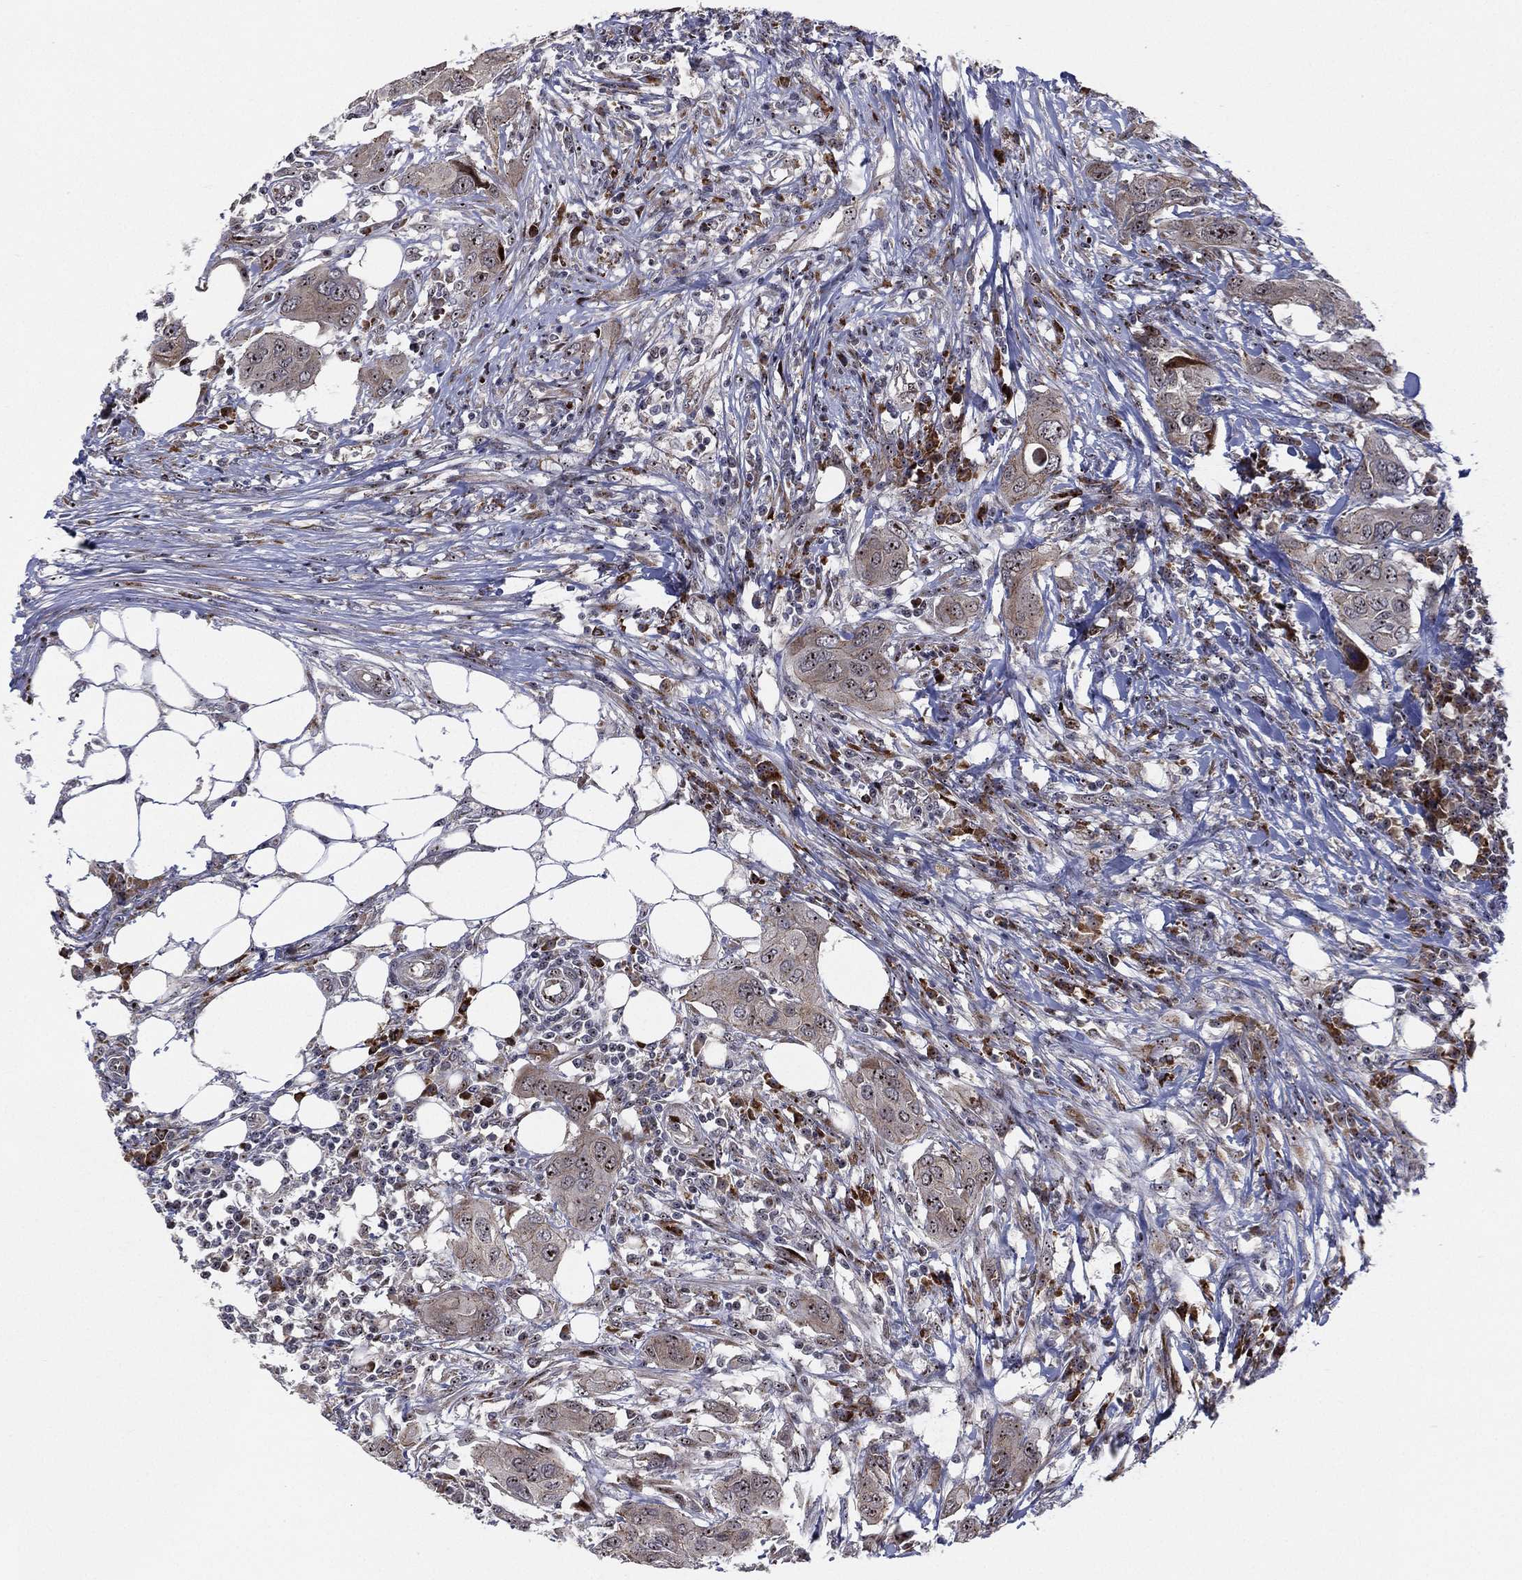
{"staining": {"intensity": "moderate", "quantity": "<25%", "location": "cytoplasmic/membranous,nuclear"}, "tissue": "urothelial cancer", "cell_type": "Tumor cells", "image_type": "cancer", "snomed": [{"axis": "morphology", "description": "Urothelial carcinoma, NOS"}, {"axis": "morphology", "description": "Urothelial carcinoma, High grade"}, {"axis": "topography", "description": "Urinary bladder"}], "caption": "Immunohistochemistry (IHC) photomicrograph of neoplastic tissue: urothelial cancer stained using immunohistochemistry demonstrates low levels of moderate protein expression localized specifically in the cytoplasmic/membranous and nuclear of tumor cells, appearing as a cytoplasmic/membranous and nuclear brown color.", "gene": "VHL", "patient": {"sex": "male", "age": 63}}